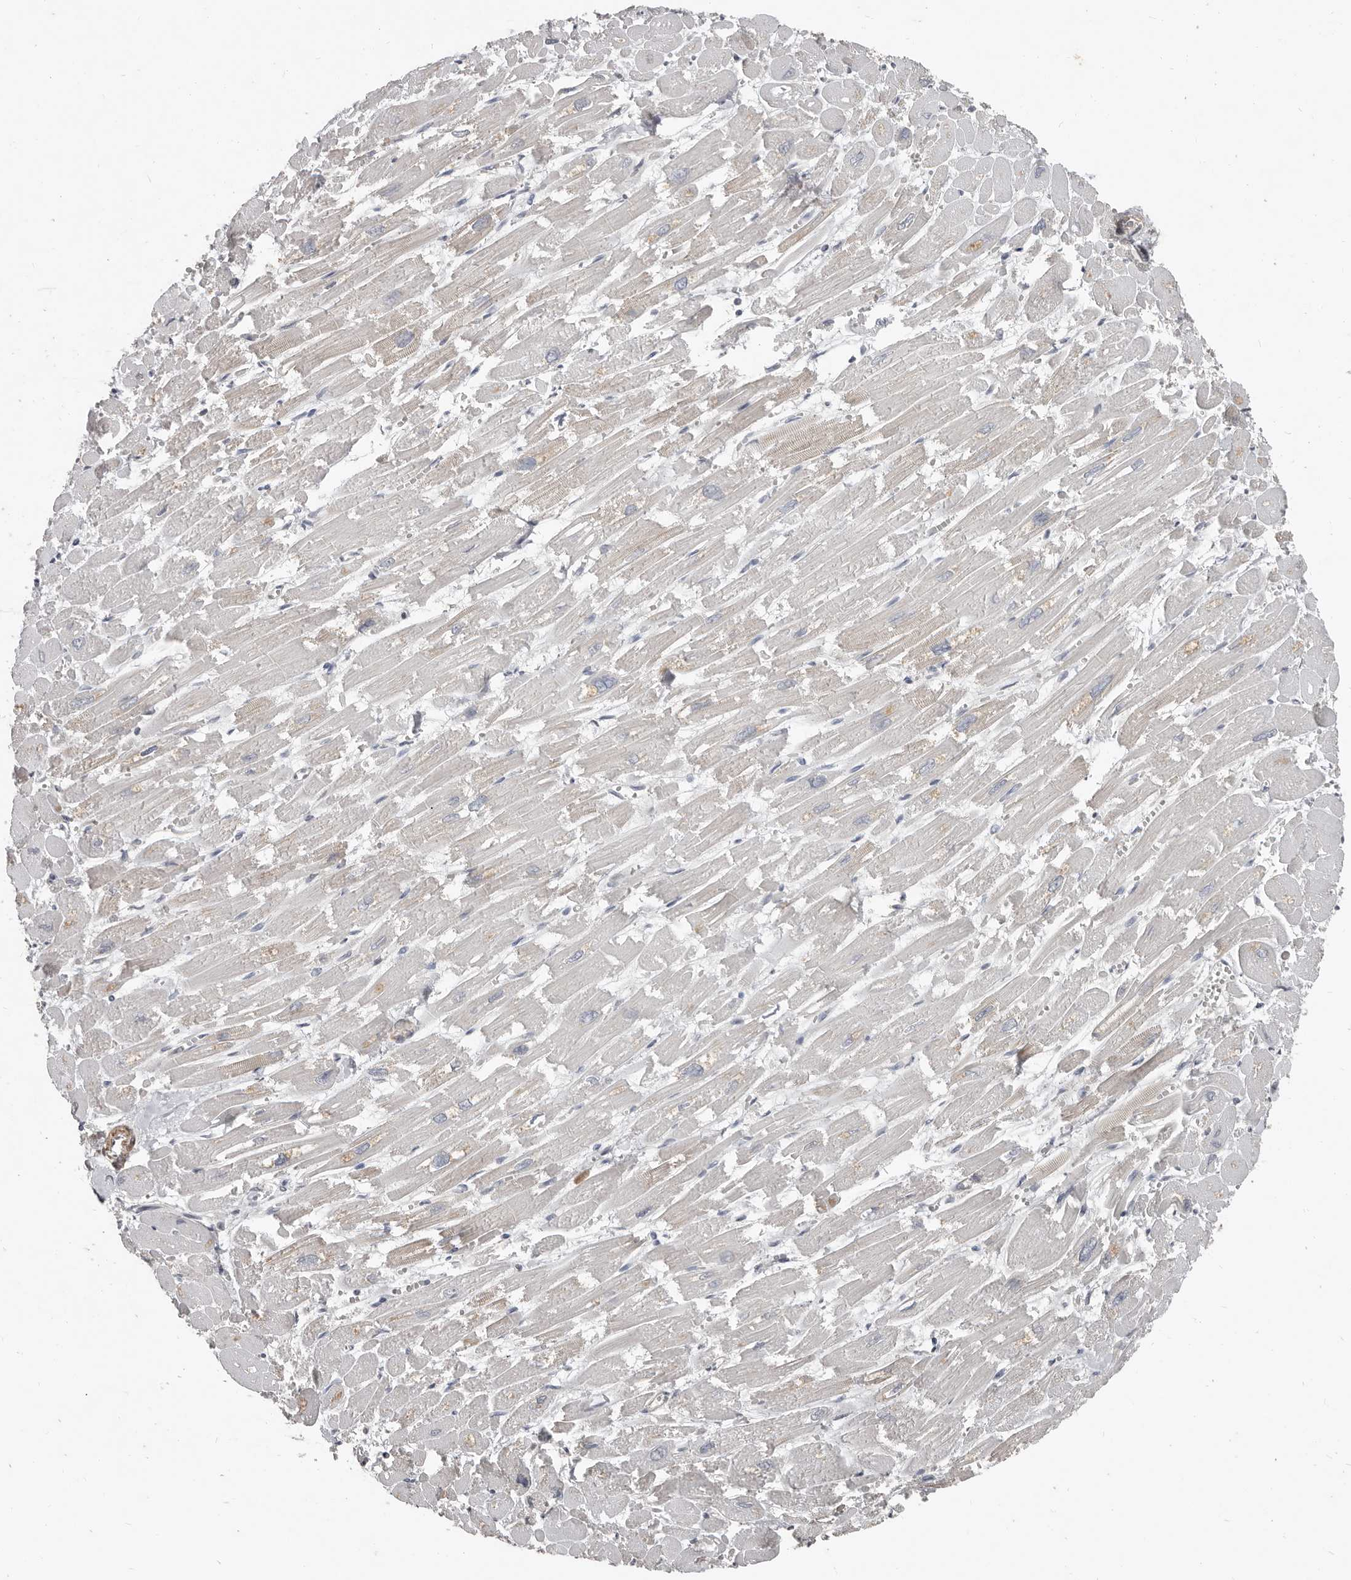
{"staining": {"intensity": "negative", "quantity": "none", "location": "none"}, "tissue": "heart muscle", "cell_type": "Cardiomyocytes", "image_type": "normal", "snomed": [{"axis": "morphology", "description": "Normal tissue, NOS"}, {"axis": "topography", "description": "Heart"}], "caption": "The immunohistochemistry (IHC) photomicrograph has no significant positivity in cardiomyocytes of heart muscle.", "gene": "AKNAD1", "patient": {"sex": "male", "age": 54}}